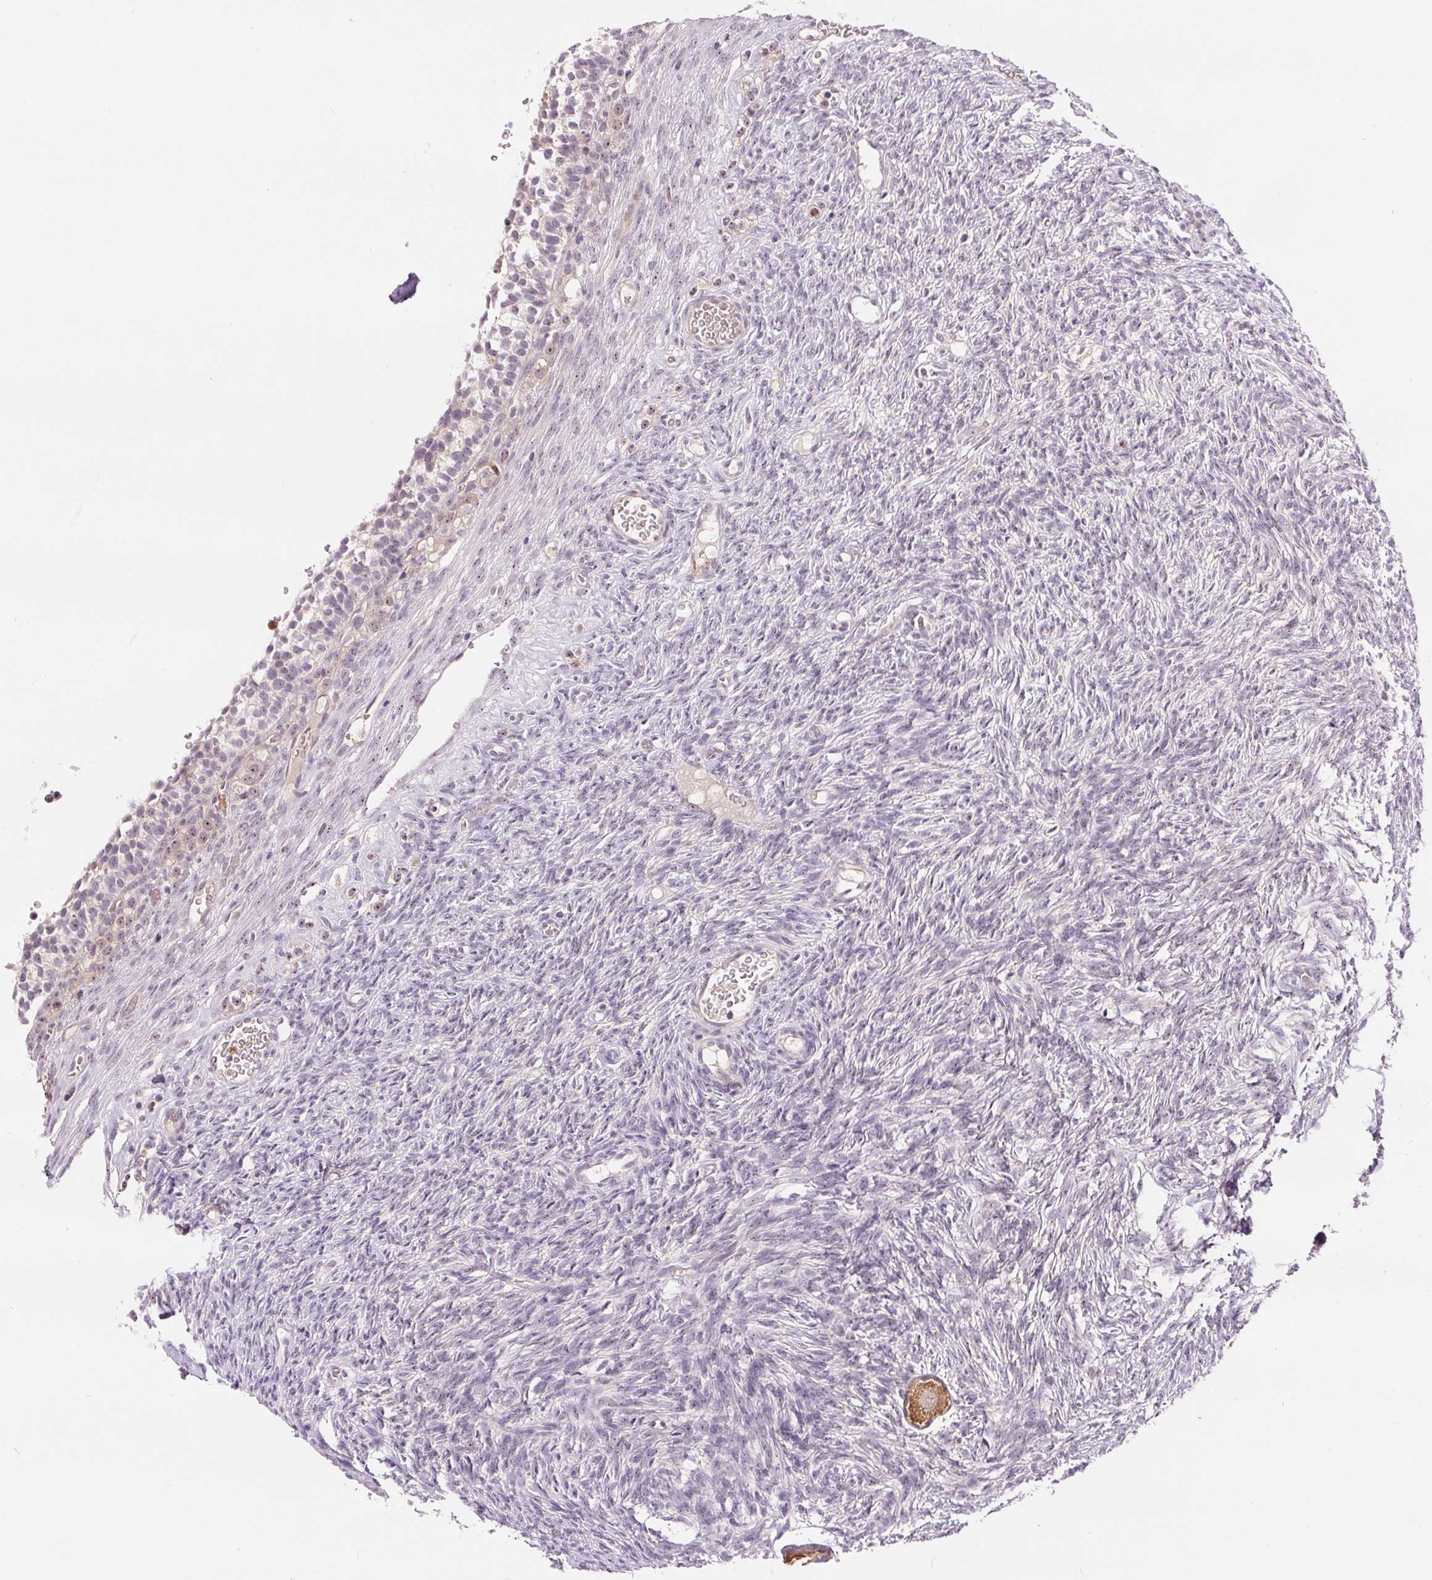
{"staining": {"intensity": "moderate", "quantity": ">75%", "location": "cytoplasmic/membranous"}, "tissue": "ovary", "cell_type": "Follicle cells", "image_type": "normal", "snomed": [{"axis": "morphology", "description": "Normal tissue, NOS"}, {"axis": "topography", "description": "Ovary"}], "caption": "Approximately >75% of follicle cells in unremarkable human ovary reveal moderate cytoplasmic/membranous protein staining as visualized by brown immunohistochemical staining.", "gene": "RANBP3L", "patient": {"sex": "female", "age": 34}}